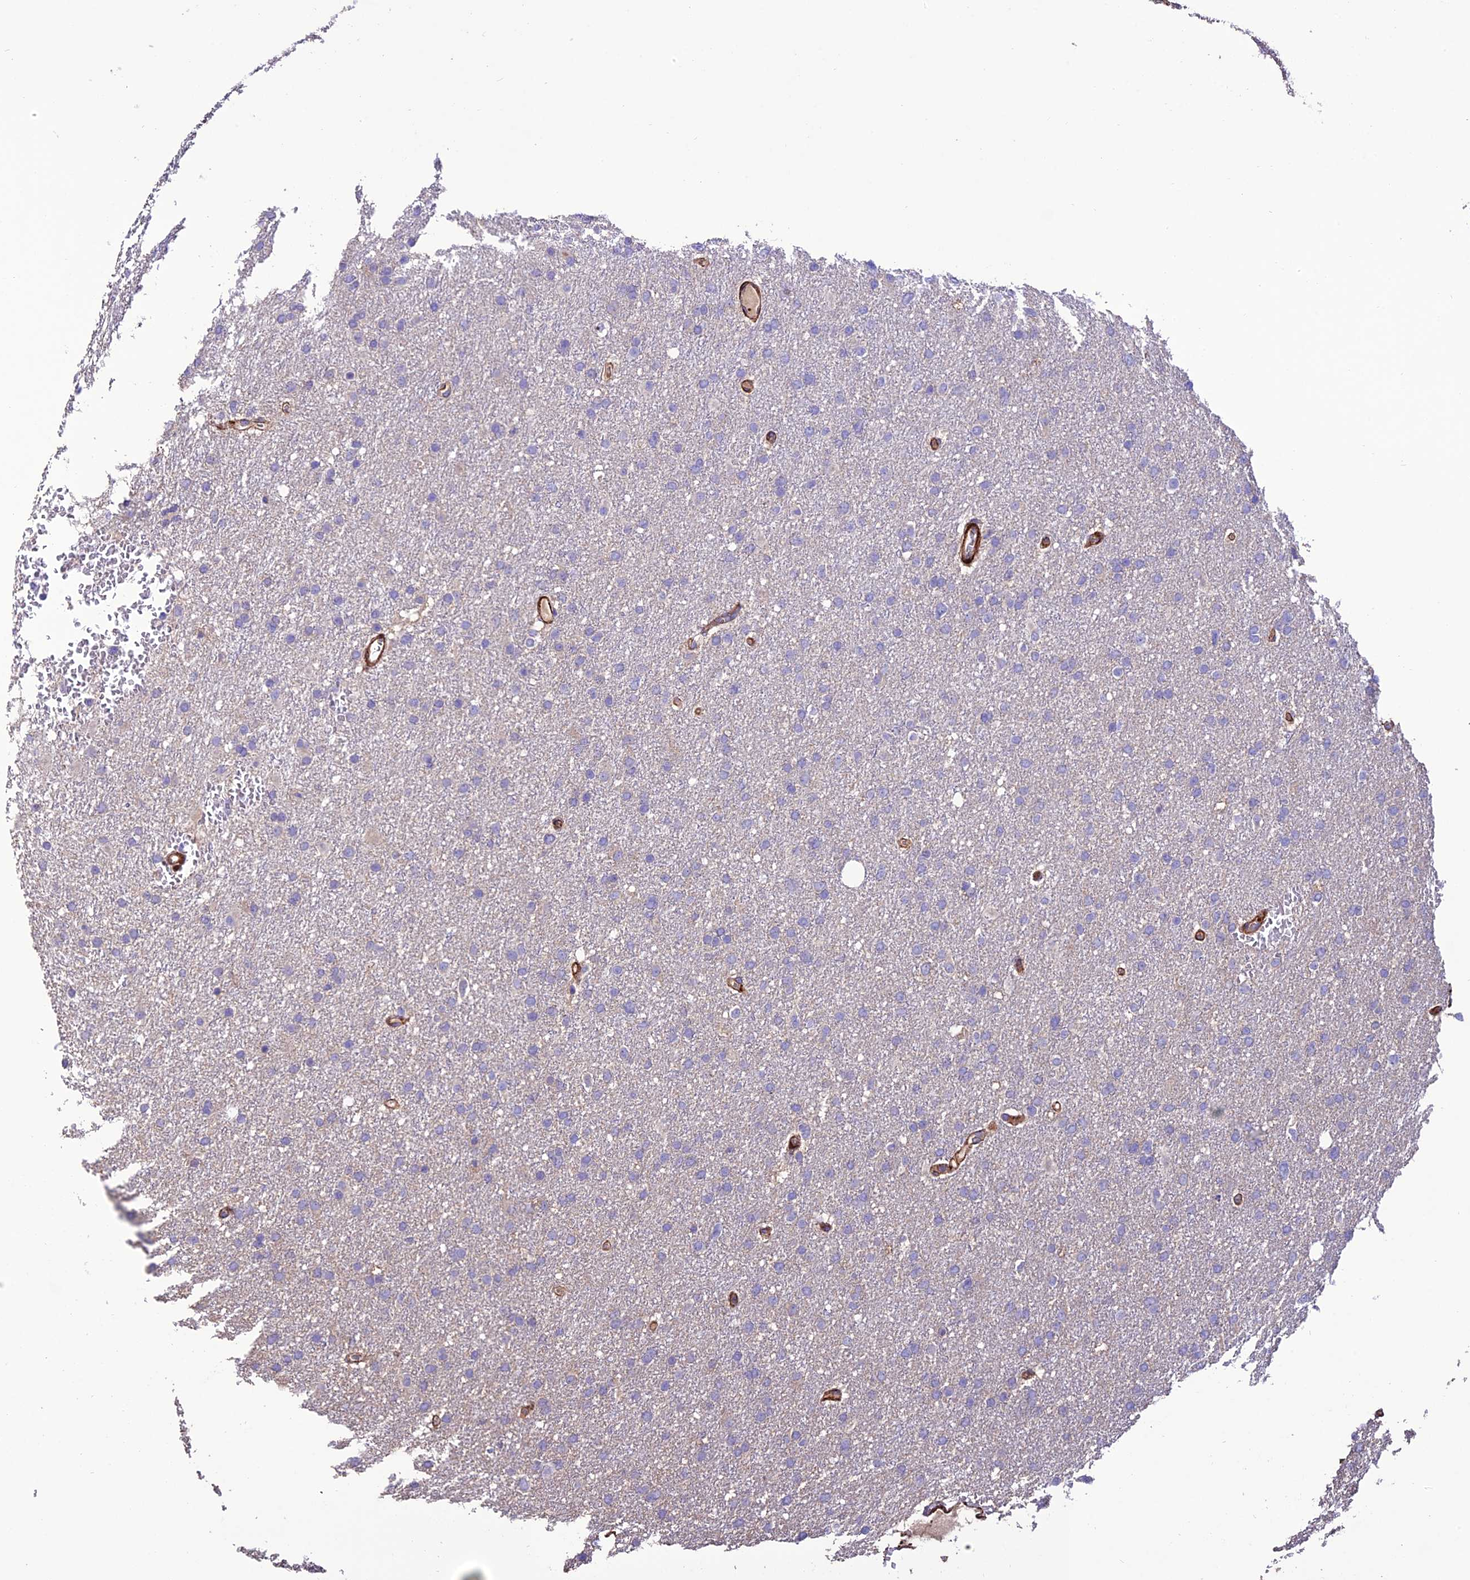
{"staining": {"intensity": "negative", "quantity": "none", "location": "none"}, "tissue": "glioma", "cell_type": "Tumor cells", "image_type": "cancer", "snomed": [{"axis": "morphology", "description": "Glioma, malignant, High grade"}, {"axis": "topography", "description": "Cerebral cortex"}], "caption": "DAB (3,3'-diaminobenzidine) immunohistochemical staining of human high-grade glioma (malignant) shows no significant staining in tumor cells. (DAB (3,3'-diaminobenzidine) immunohistochemistry with hematoxylin counter stain).", "gene": "REX1BD", "patient": {"sex": "female", "age": 36}}